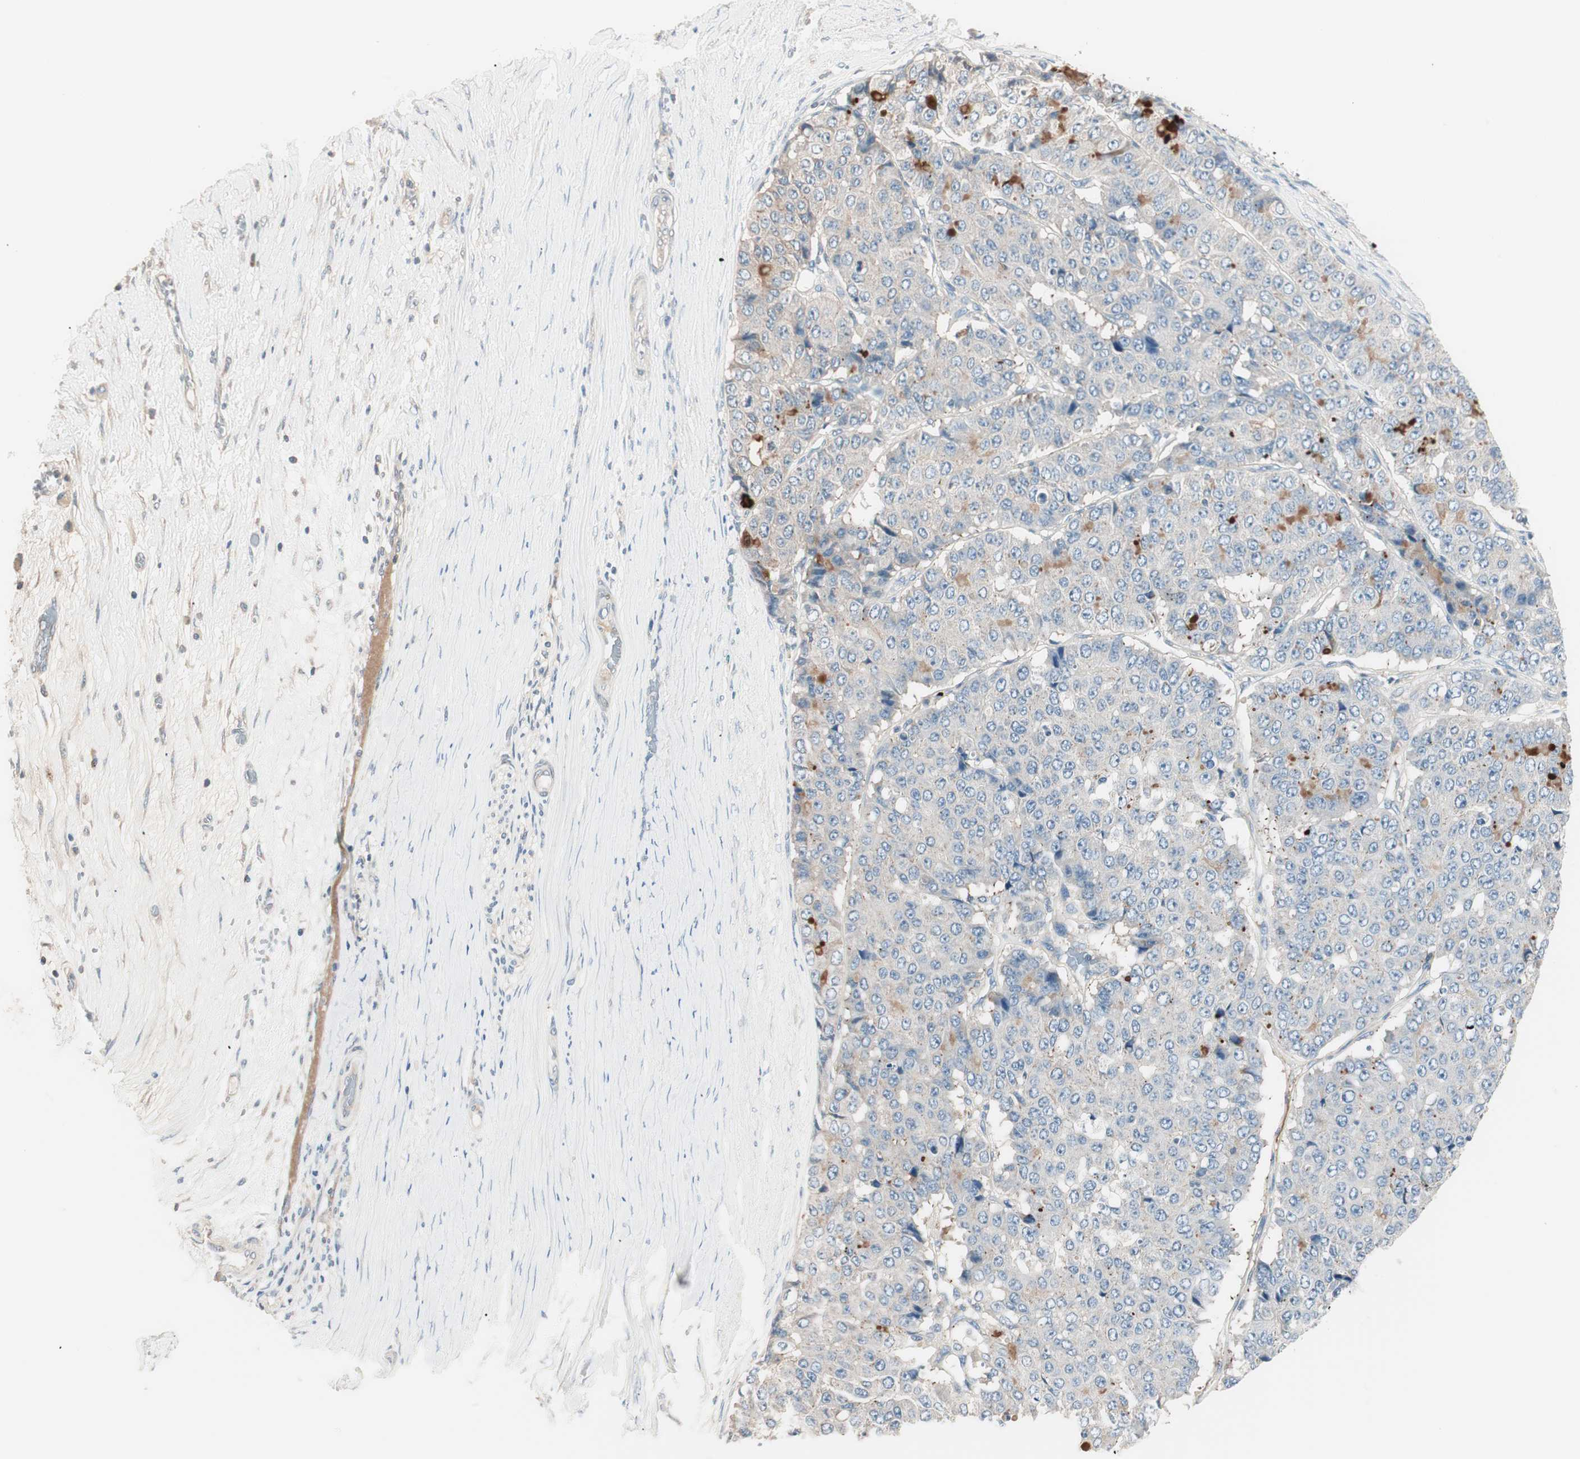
{"staining": {"intensity": "weak", "quantity": "<25%", "location": "cytoplasmic/membranous"}, "tissue": "pancreatic cancer", "cell_type": "Tumor cells", "image_type": "cancer", "snomed": [{"axis": "morphology", "description": "Adenocarcinoma, NOS"}, {"axis": "topography", "description": "Pancreas"}], "caption": "Tumor cells show no significant positivity in adenocarcinoma (pancreatic).", "gene": "RAD54B", "patient": {"sex": "male", "age": 50}}